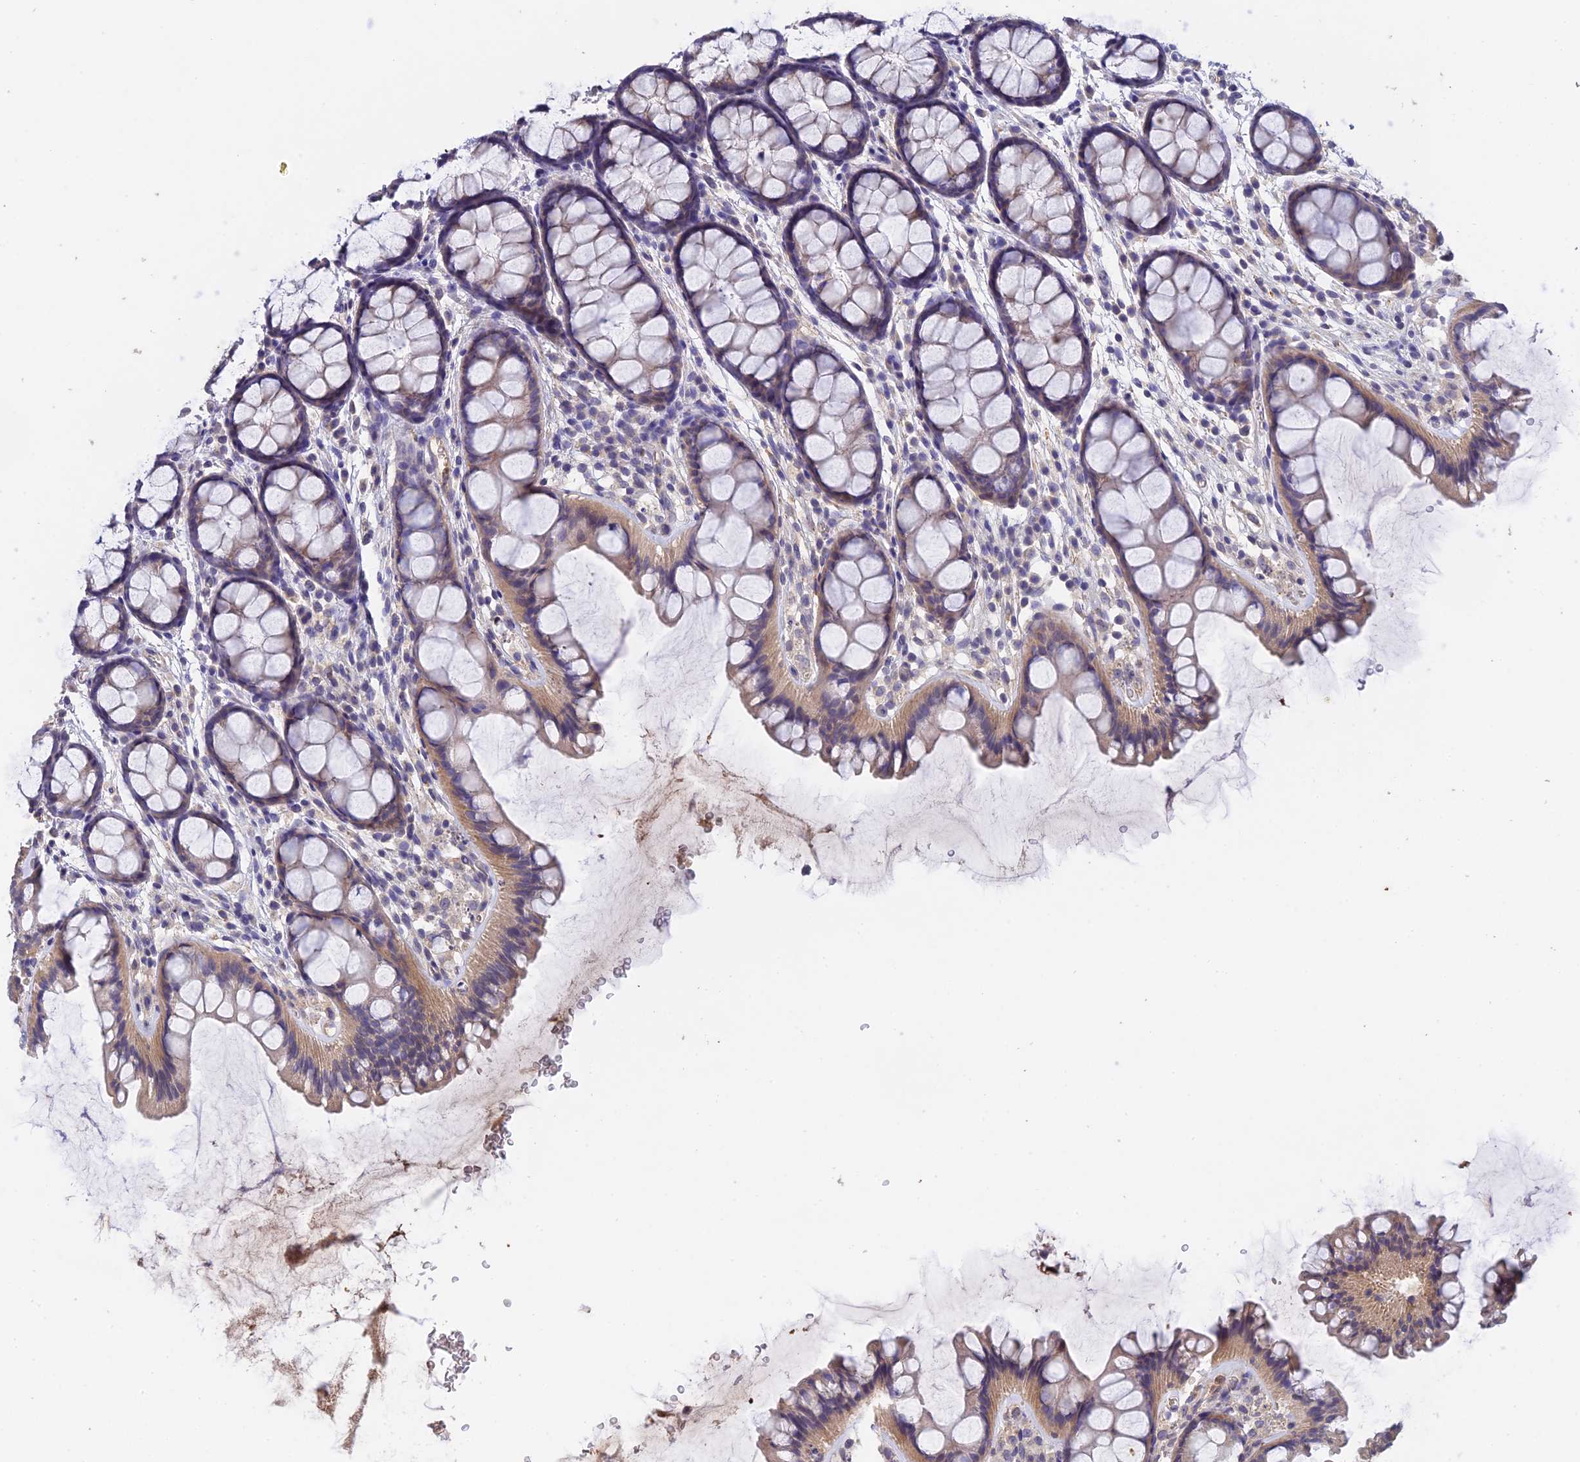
{"staining": {"intensity": "weak", "quantity": ">75%", "location": "cytoplasmic/membranous"}, "tissue": "colon", "cell_type": "Endothelial cells", "image_type": "normal", "snomed": [{"axis": "morphology", "description": "Normal tissue, NOS"}, {"axis": "topography", "description": "Colon"}], "caption": "High-power microscopy captured an immunohistochemistry histopathology image of normal colon, revealing weak cytoplasmic/membranous positivity in about >75% of endothelial cells. (Stains: DAB (3,3'-diaminobenzidine) in brown, nuclei in blue, Microscopy: brightfield microscopy at high magnification).", "gene": "SLC39A13", "patient": {"sex": "female", "age": 82}}